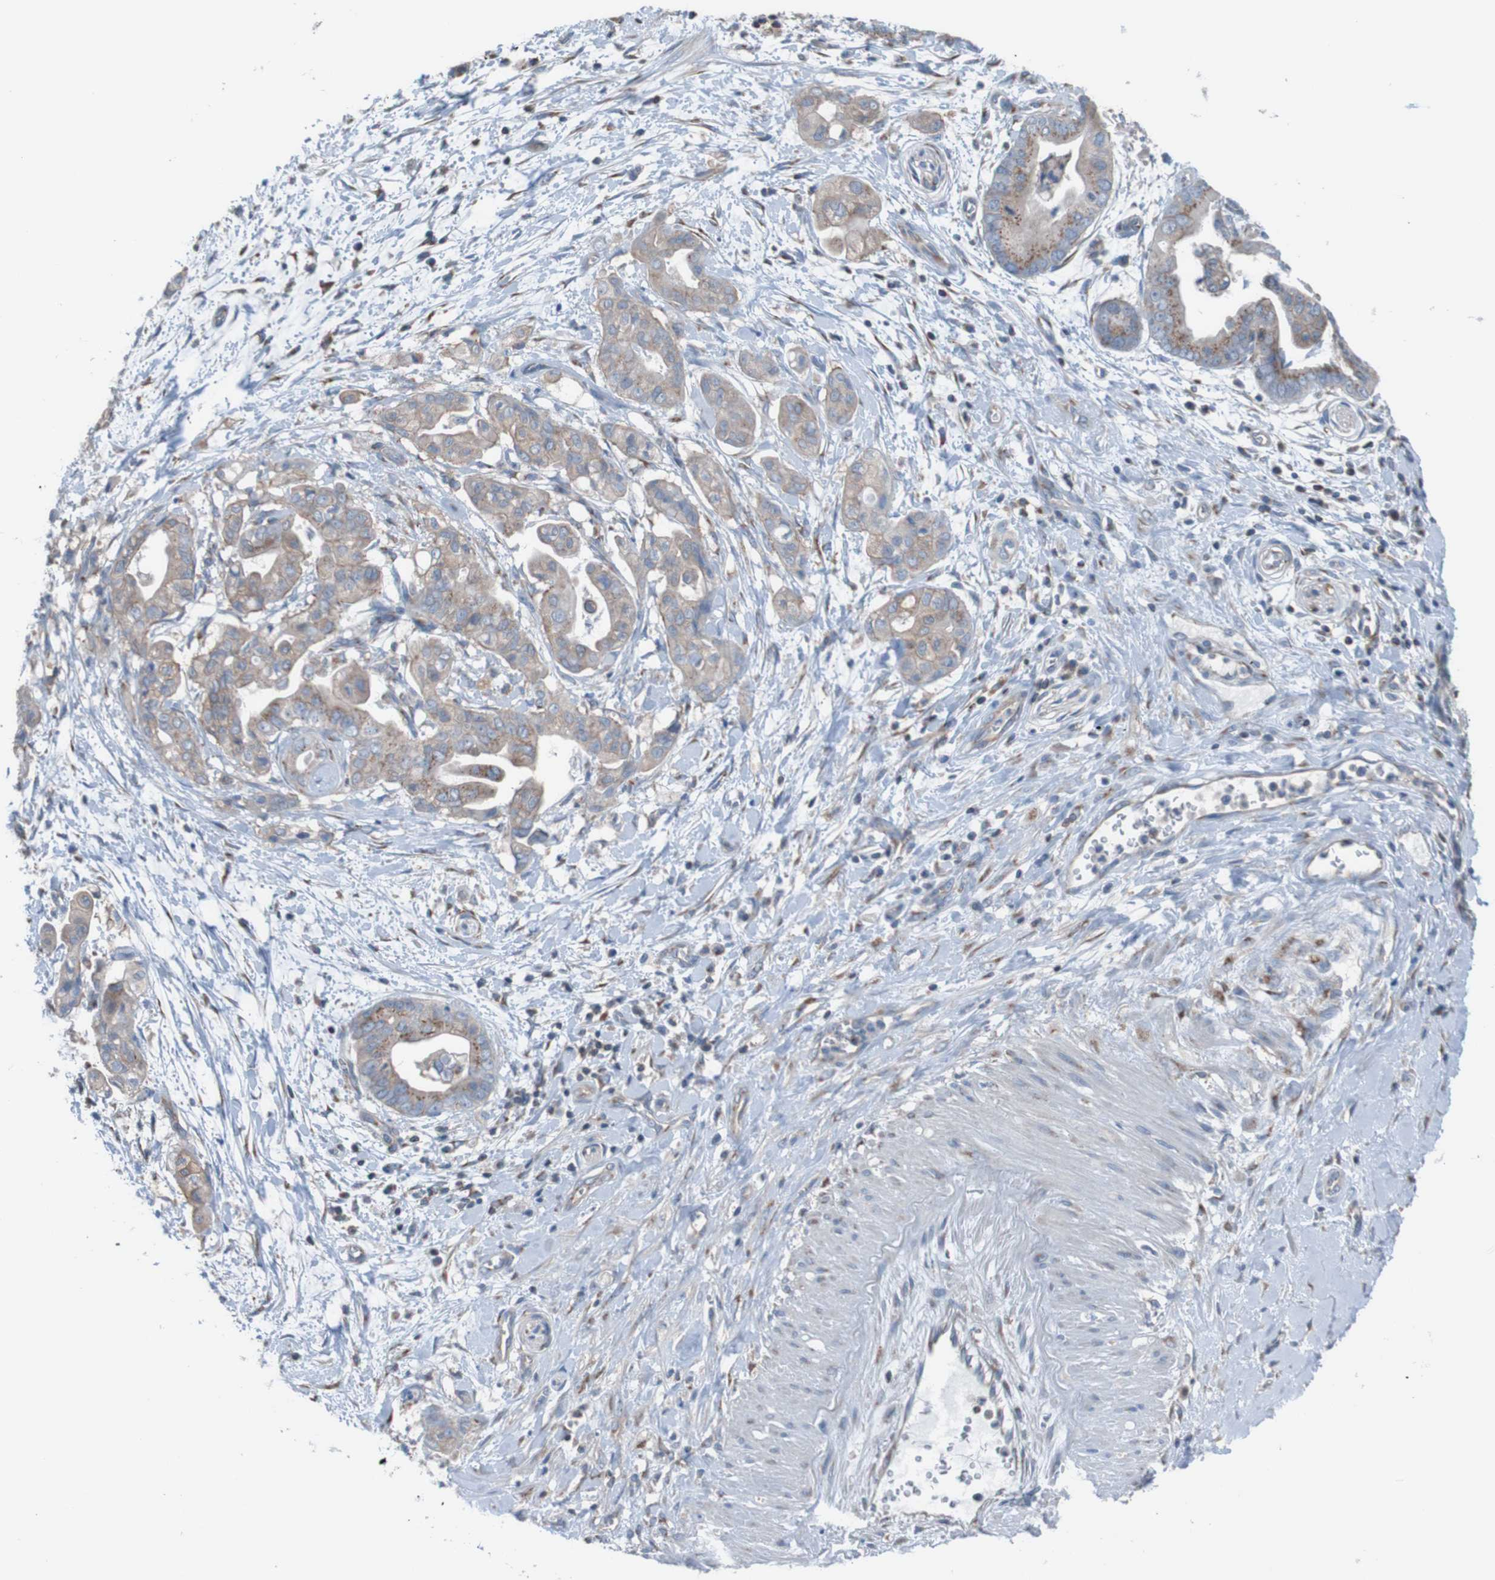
{"staining": {"intensity": "moderate", "quantity": ">75%", "location": "cytoplasmic/membranous"}, "tissue": "pancreatic cancer", "cell_type": "Tumor cells", "image_type": "cancer", "snomed": [{"axis": "morphology", "description": "Adenocarcinoma, NOS"}, {"axis": "topography", "description": "Pancreas"}], "caption": "A photomicrograph of pancreatic adenocarcinoma stained for a protein displays moderate cytoplasmic/membranous brown staining in tumor cells. The protein is stained brown, and the nuclei are stained in blue (DAB IHC with brightfield microscopy, high magnification).", "gene": "MINAR1", "patient": {"sex": "female", "age": 75}}